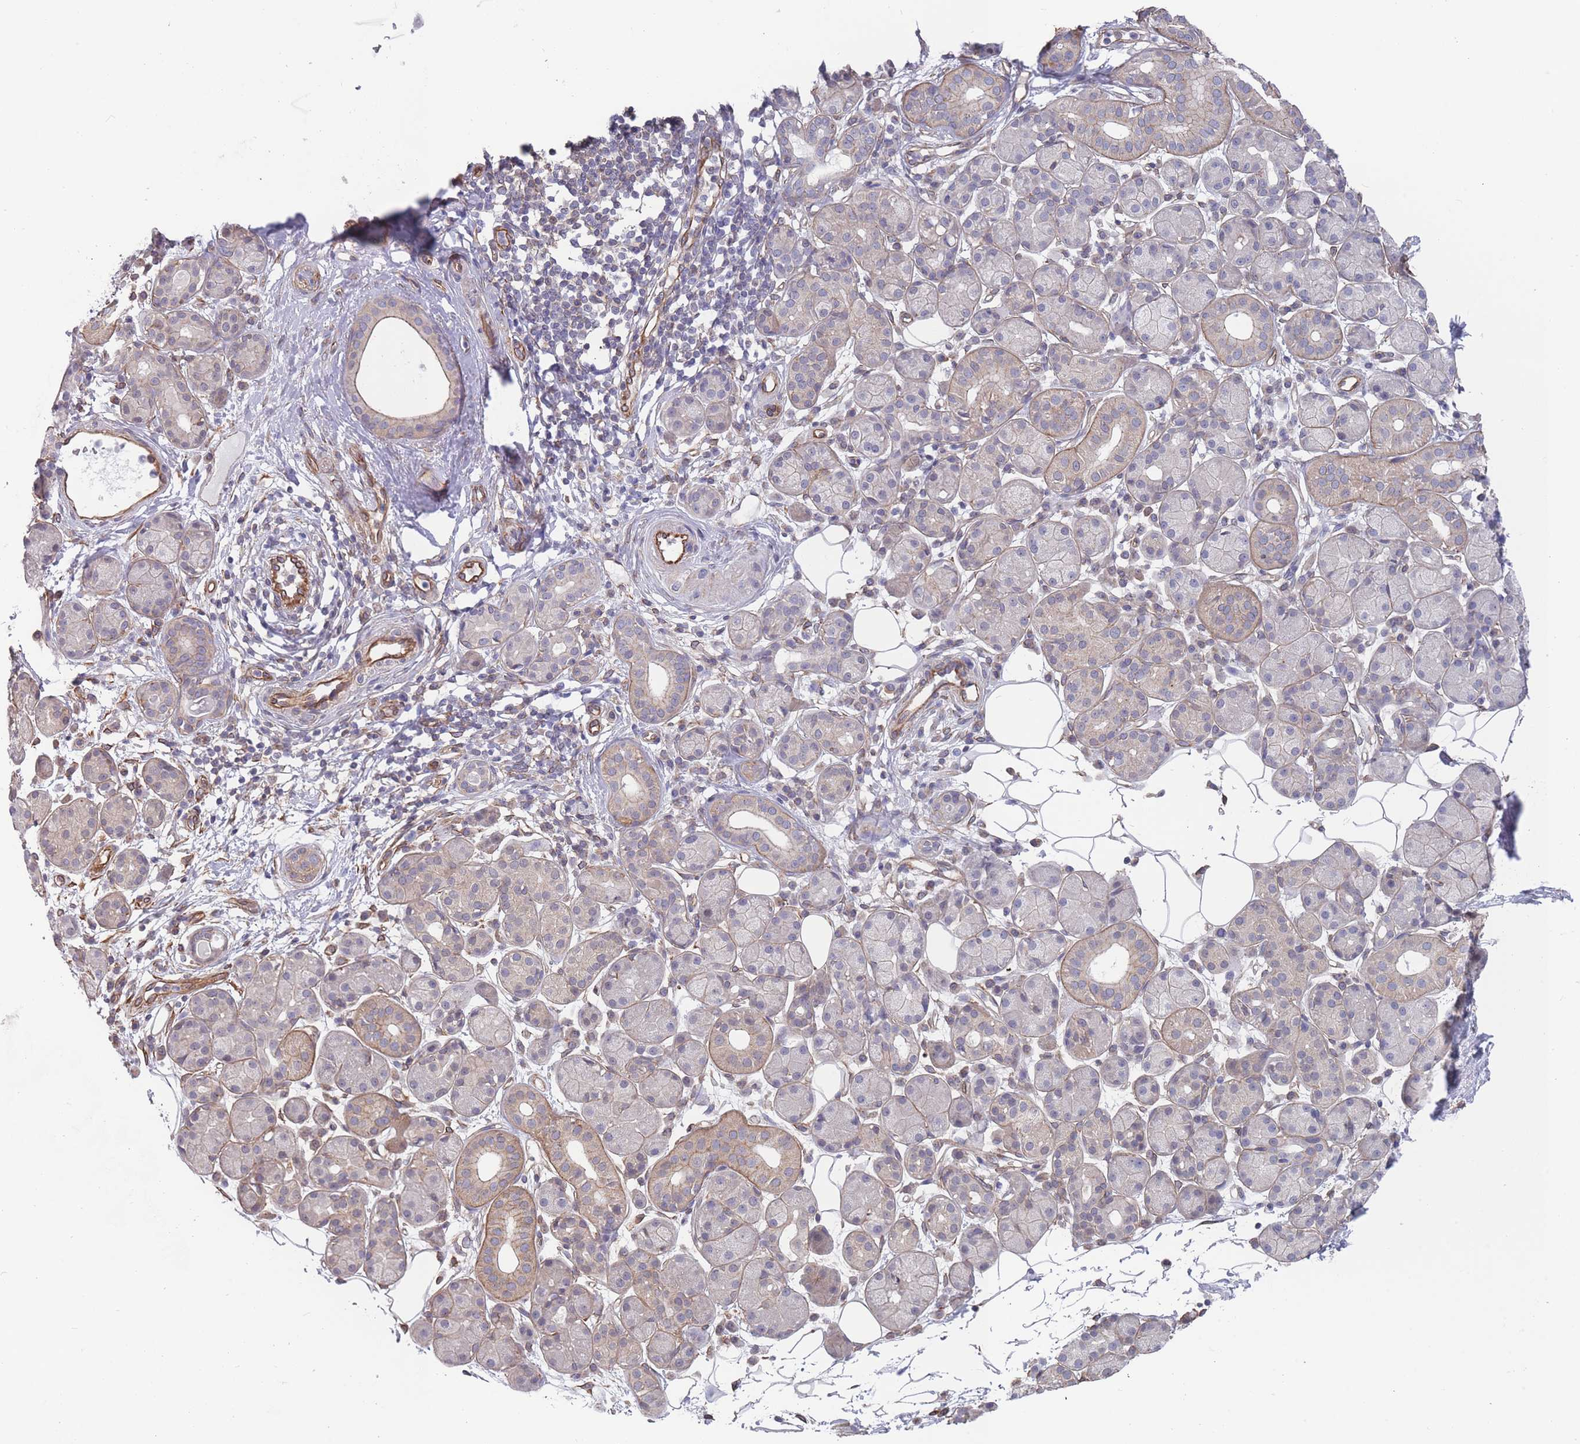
{"staining": {"intensity": "weak", "quantity": "25%-75%", "location": "cytoplasmic/membranous"}, "tissue": "salivary gland", "cell_type": "Glandular cells", "image_type": "normal", "snomed": [{"axis": "morphology", "description": "Squamous cell carcinoma, NOS"}, {"axis": "topography", "description": "Skin"}, {"axis": "topography", "description": "Head-Neck"}], "caption": "Protein staining exhibits weak cytoplasmic/membranous positivity in about 25%-75% of glandular cells in normal salivary gland. (IHC, brightfield microscopy, high magnification).", "gene": "SLC1A6", "patient": {"sex": "male", "age": 80}}